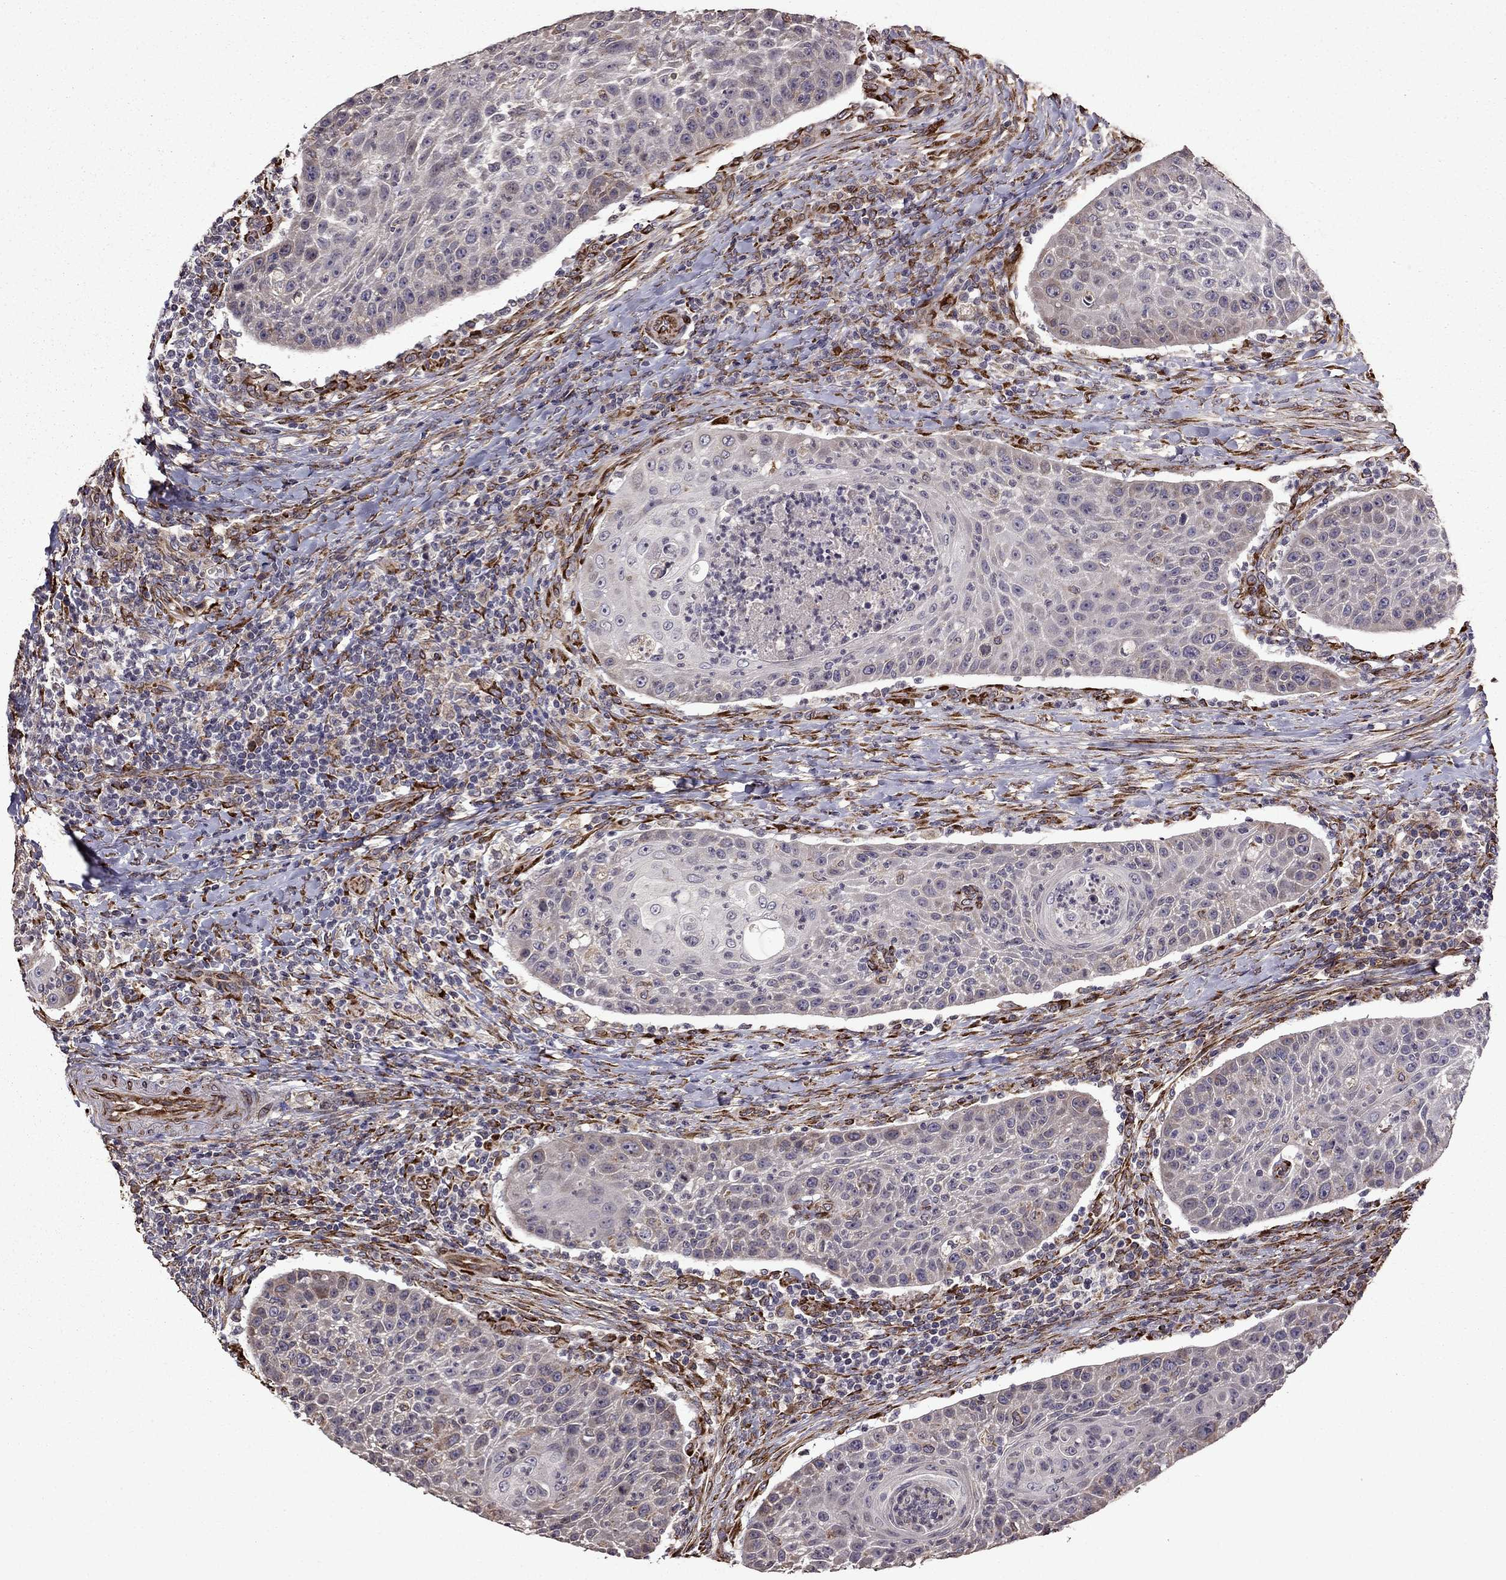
{"staining": {"intensity": "negative", "quantity": "none", "location": "none"}, "tissue": "head and neck cancer", "cell_type": "Tumor cells", "image_type": "cancer", "snomed": [{"axis": "morphology", "description": "Squamous cell carcinoma, NOS"}, {"axis": "topography", "description": "Head-Neck"}], "caption": "IHC micrograph of neoplastic tissue: head and neck cancer (squamous cell carcinoma) stained with DAB reveals no significant protein positivity in tumor cells.", "gene": "IKBIP", "patient": {"sex": "male", "age": 69}}